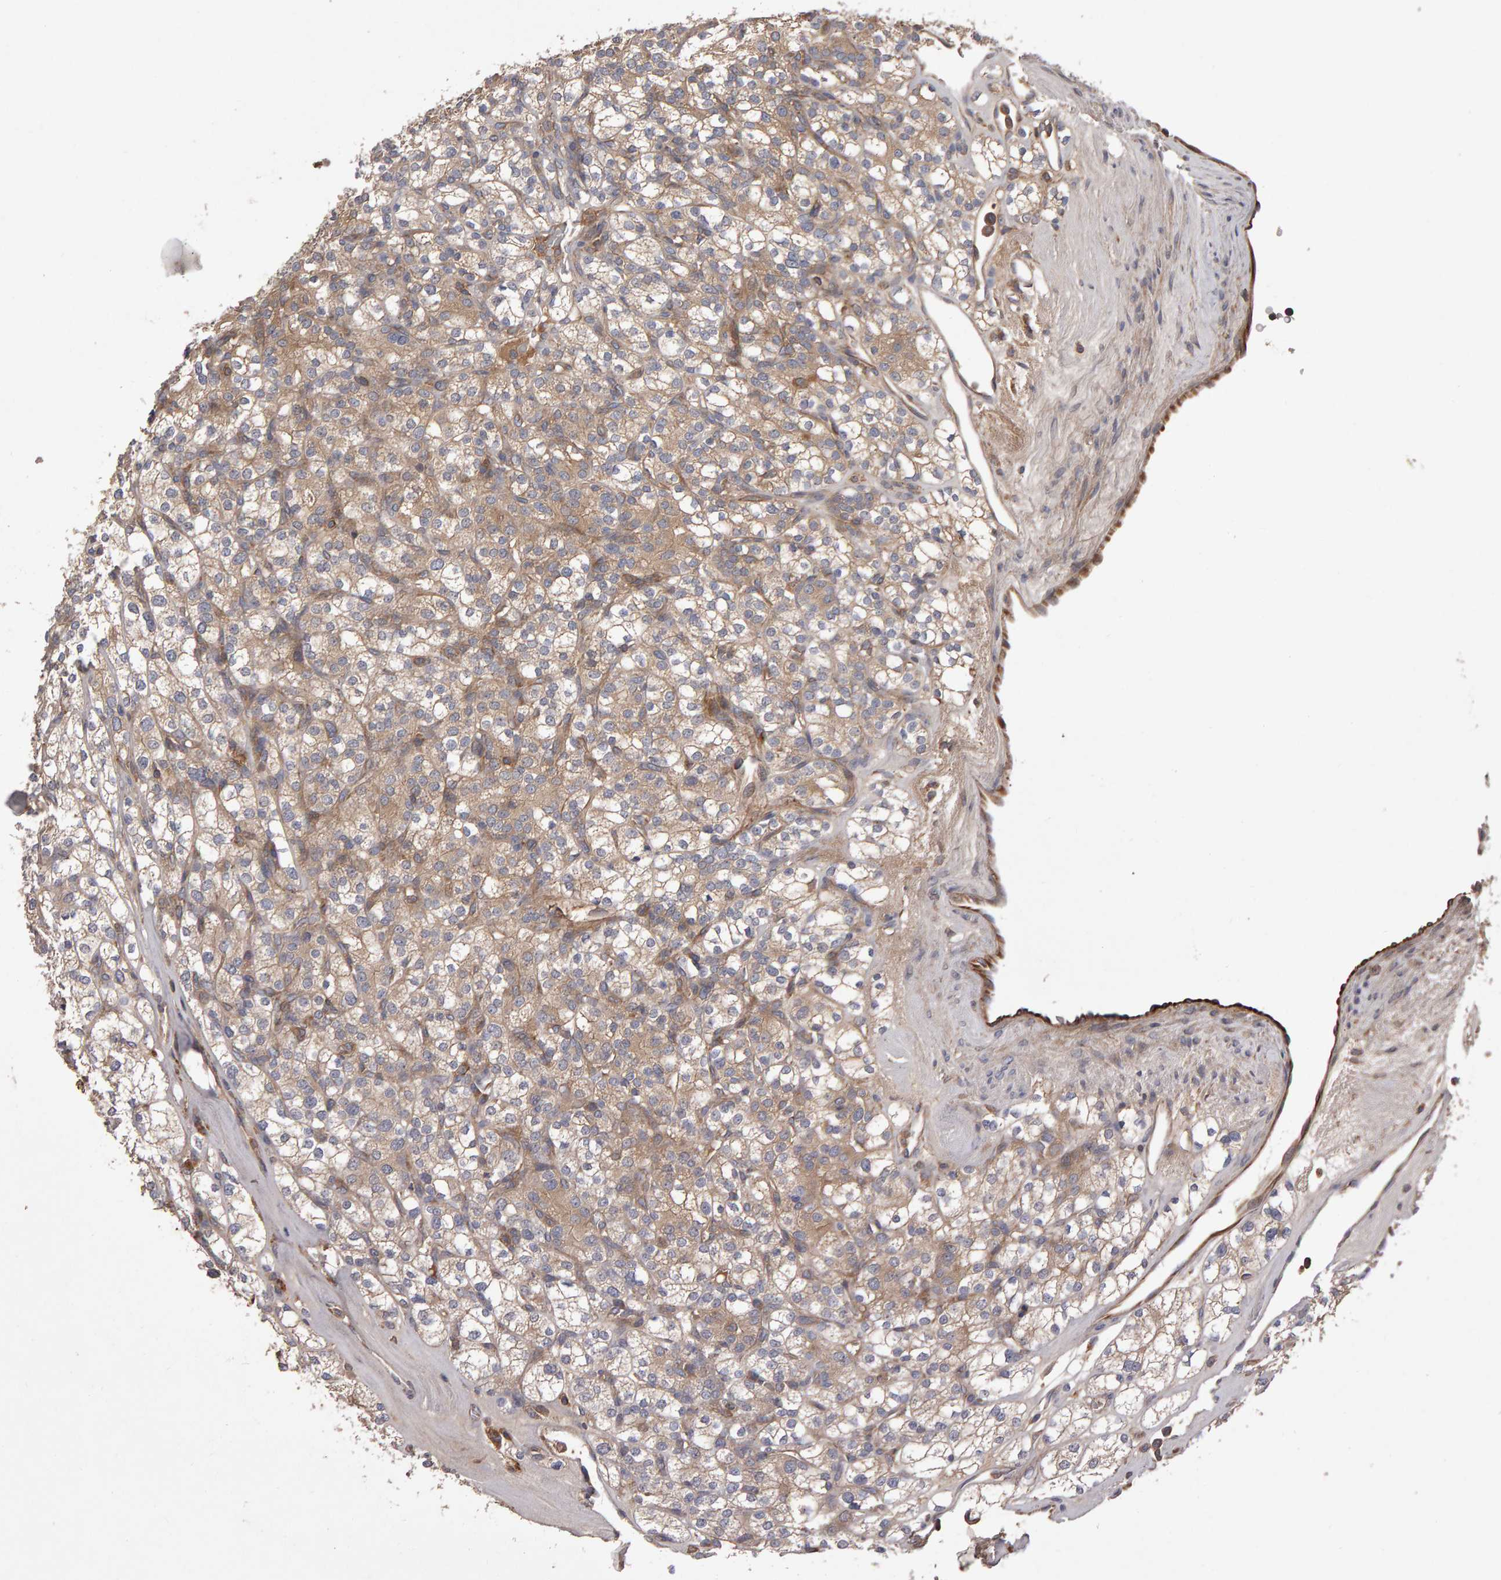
{"staining": {"intensity": "weak", "quantity": ">75%", "location": "cytoplasmic/membranous"}, "tissue": "renal cancer", "cell_type": "Tumor cells", "image_type": "cancer", "snomed": [{"axis": "morphology", "description": "Adenocarcinoma, NOS"}, {"axis": "topography", "description": "Kidney"}], "caption": "Weak cytoplasmic/membranous positivity for a protein is appreciated in about >75% of tumor cells of renal cancer using IHC.", "gene": "PGS1", "patient": {"sex": "male", "age": 77}}